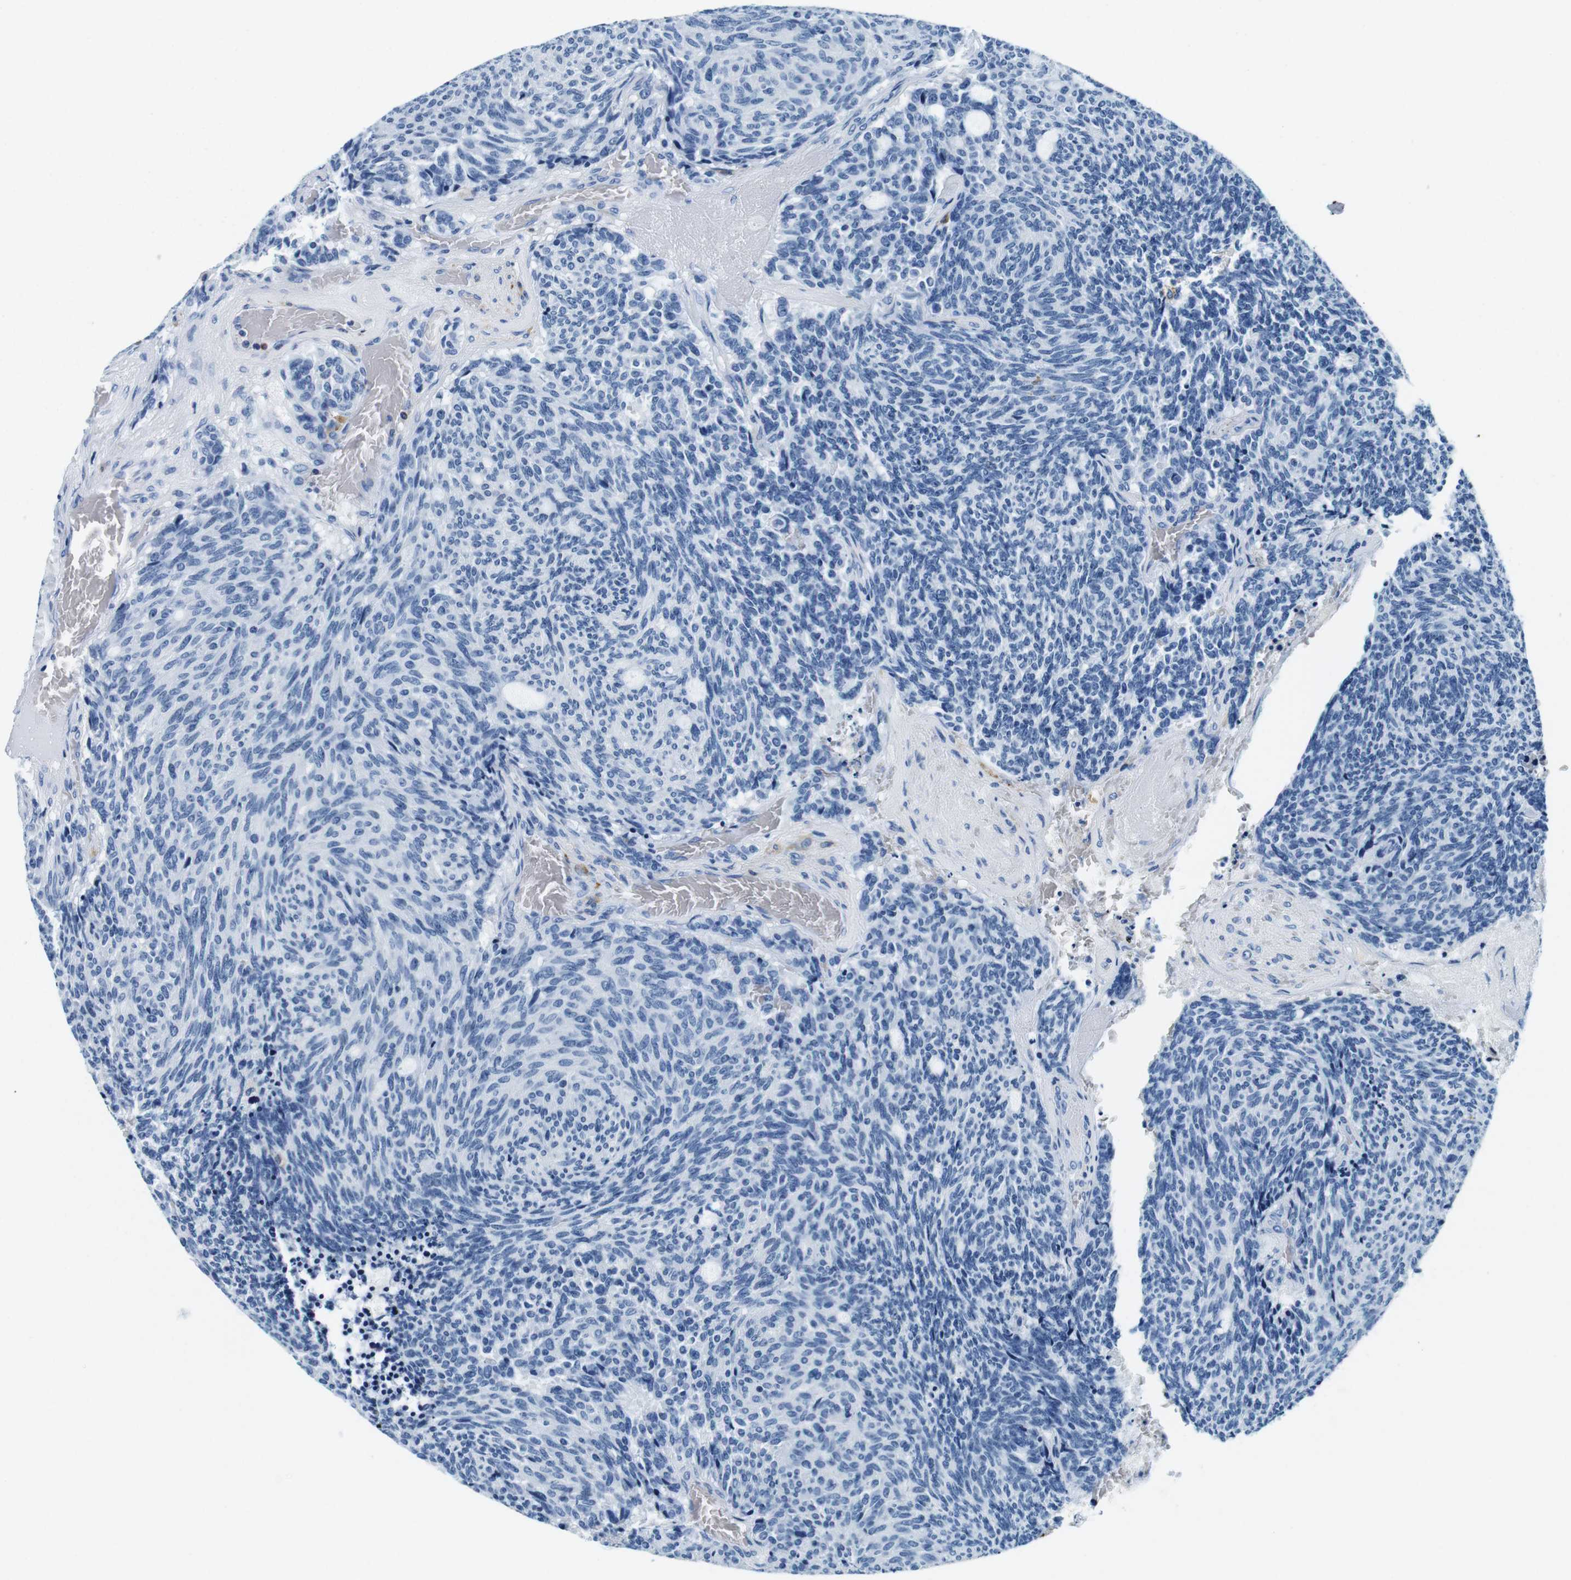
{"staining": {"intensity": "negative", "quantity": "none", "location": "none"}, "tissue": "carcinoid", "cell_type": "Tumor cells", "image_type": "cancer", "snomed": [{"axis": "morphology", "description": "Carcinoid, malignant, NOS"}, {"axis": "topography", "description": "Pancreas"}], "caption": "Immunohistochemical staining of carcinoid (malignant) reveals no significant positivity in tumor cells.", "gene": "HLA-DRB1", "patient": {"sex": "female", "age": 54}}